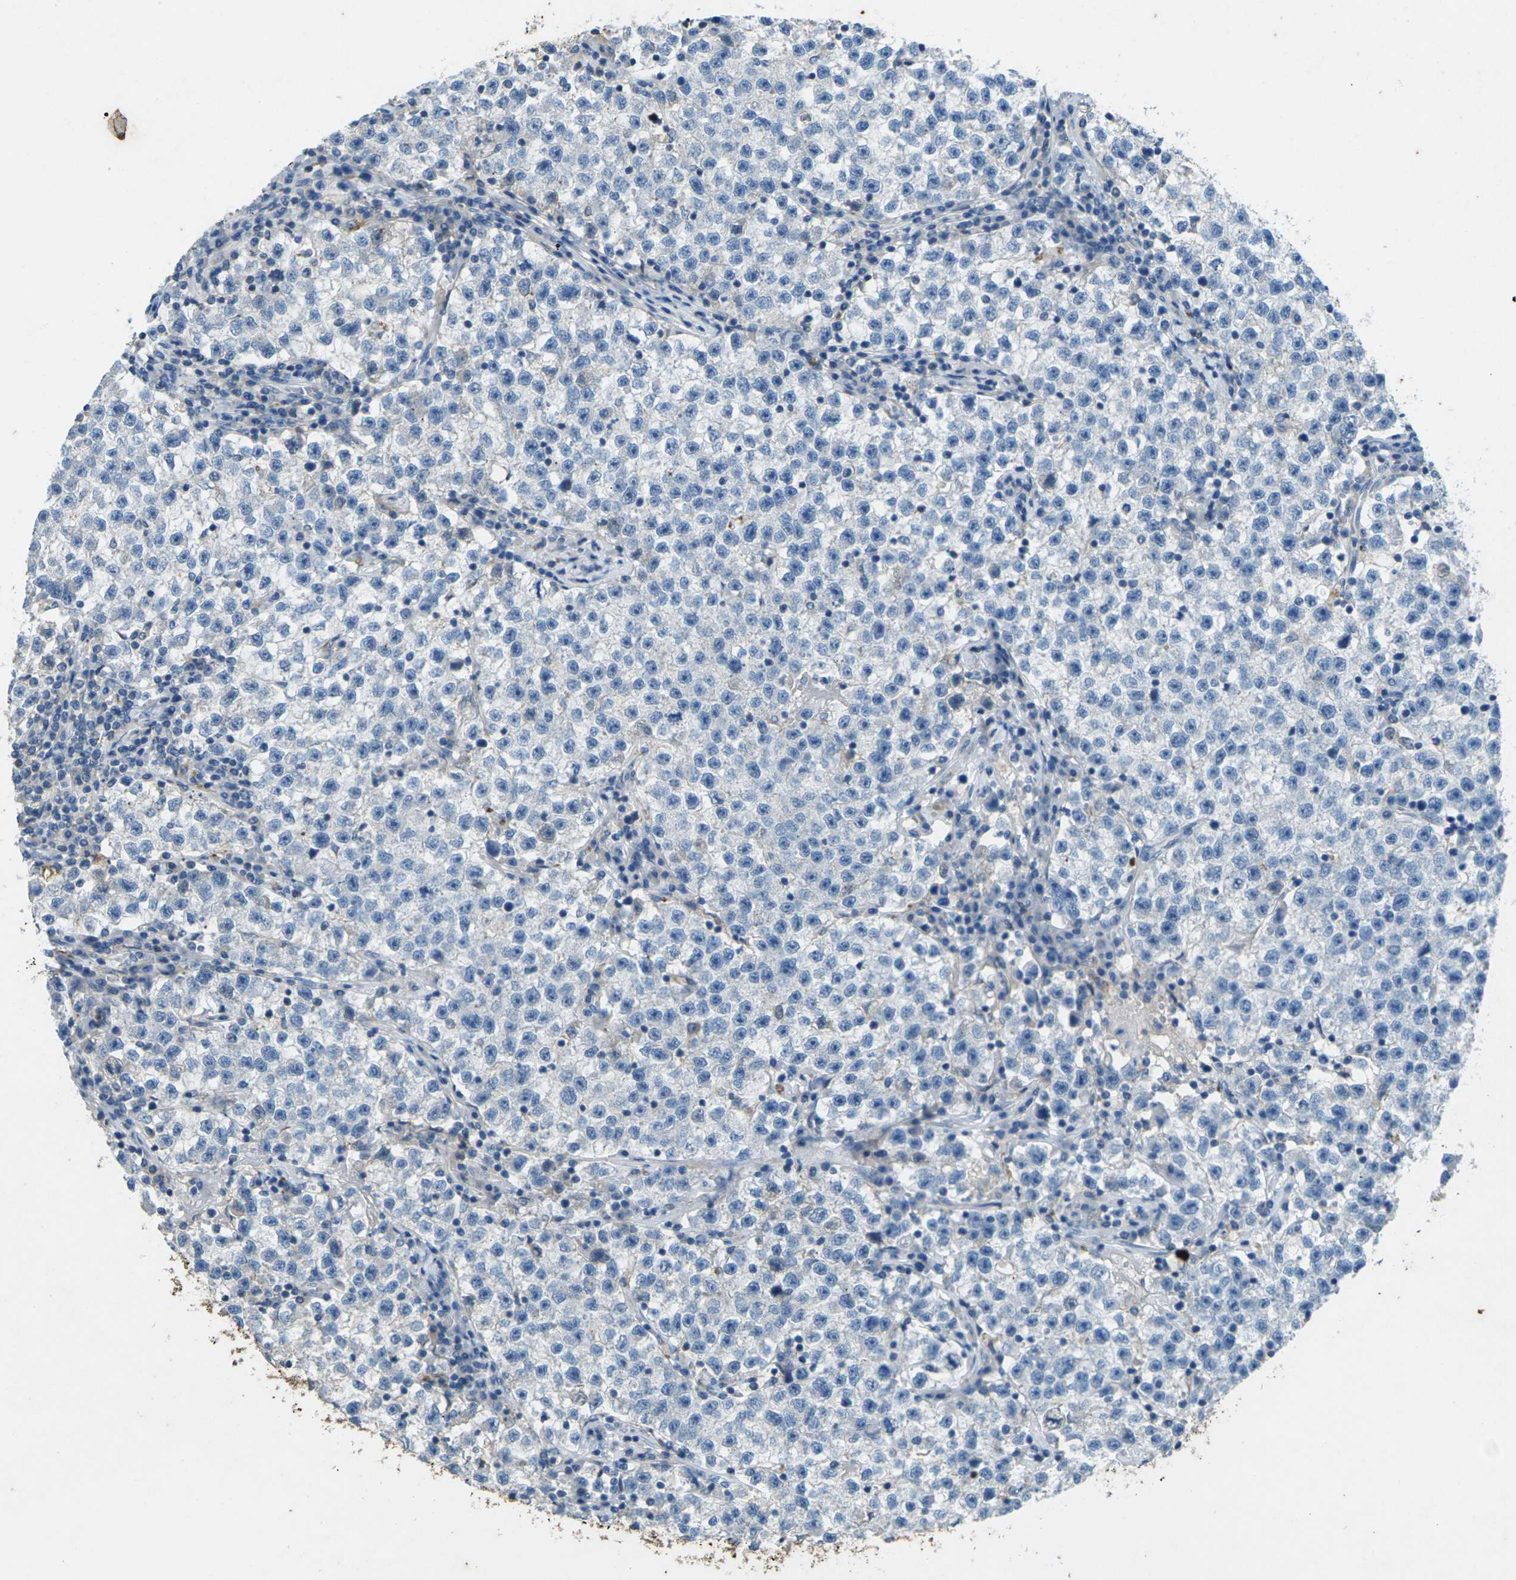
{"staining": {"intensity": "negative", "quantity": "none", "location": "none"}, "tissue": "testis cancer", "cell_type": "Tumor cells", "image_type": "cancer", "snomed": [{"axis": "morphology", "description": "Seminoma, NOS"}, {"axis": "topography", "description": "Testis"}], "caption": "This is a micrograph of immunohistochemistry (IHC) staining of testis seminoma, which shows no positivity in tumor cells.", "gene": "SIGLEC14", "patient": {"sex": "male", "age": 22}}